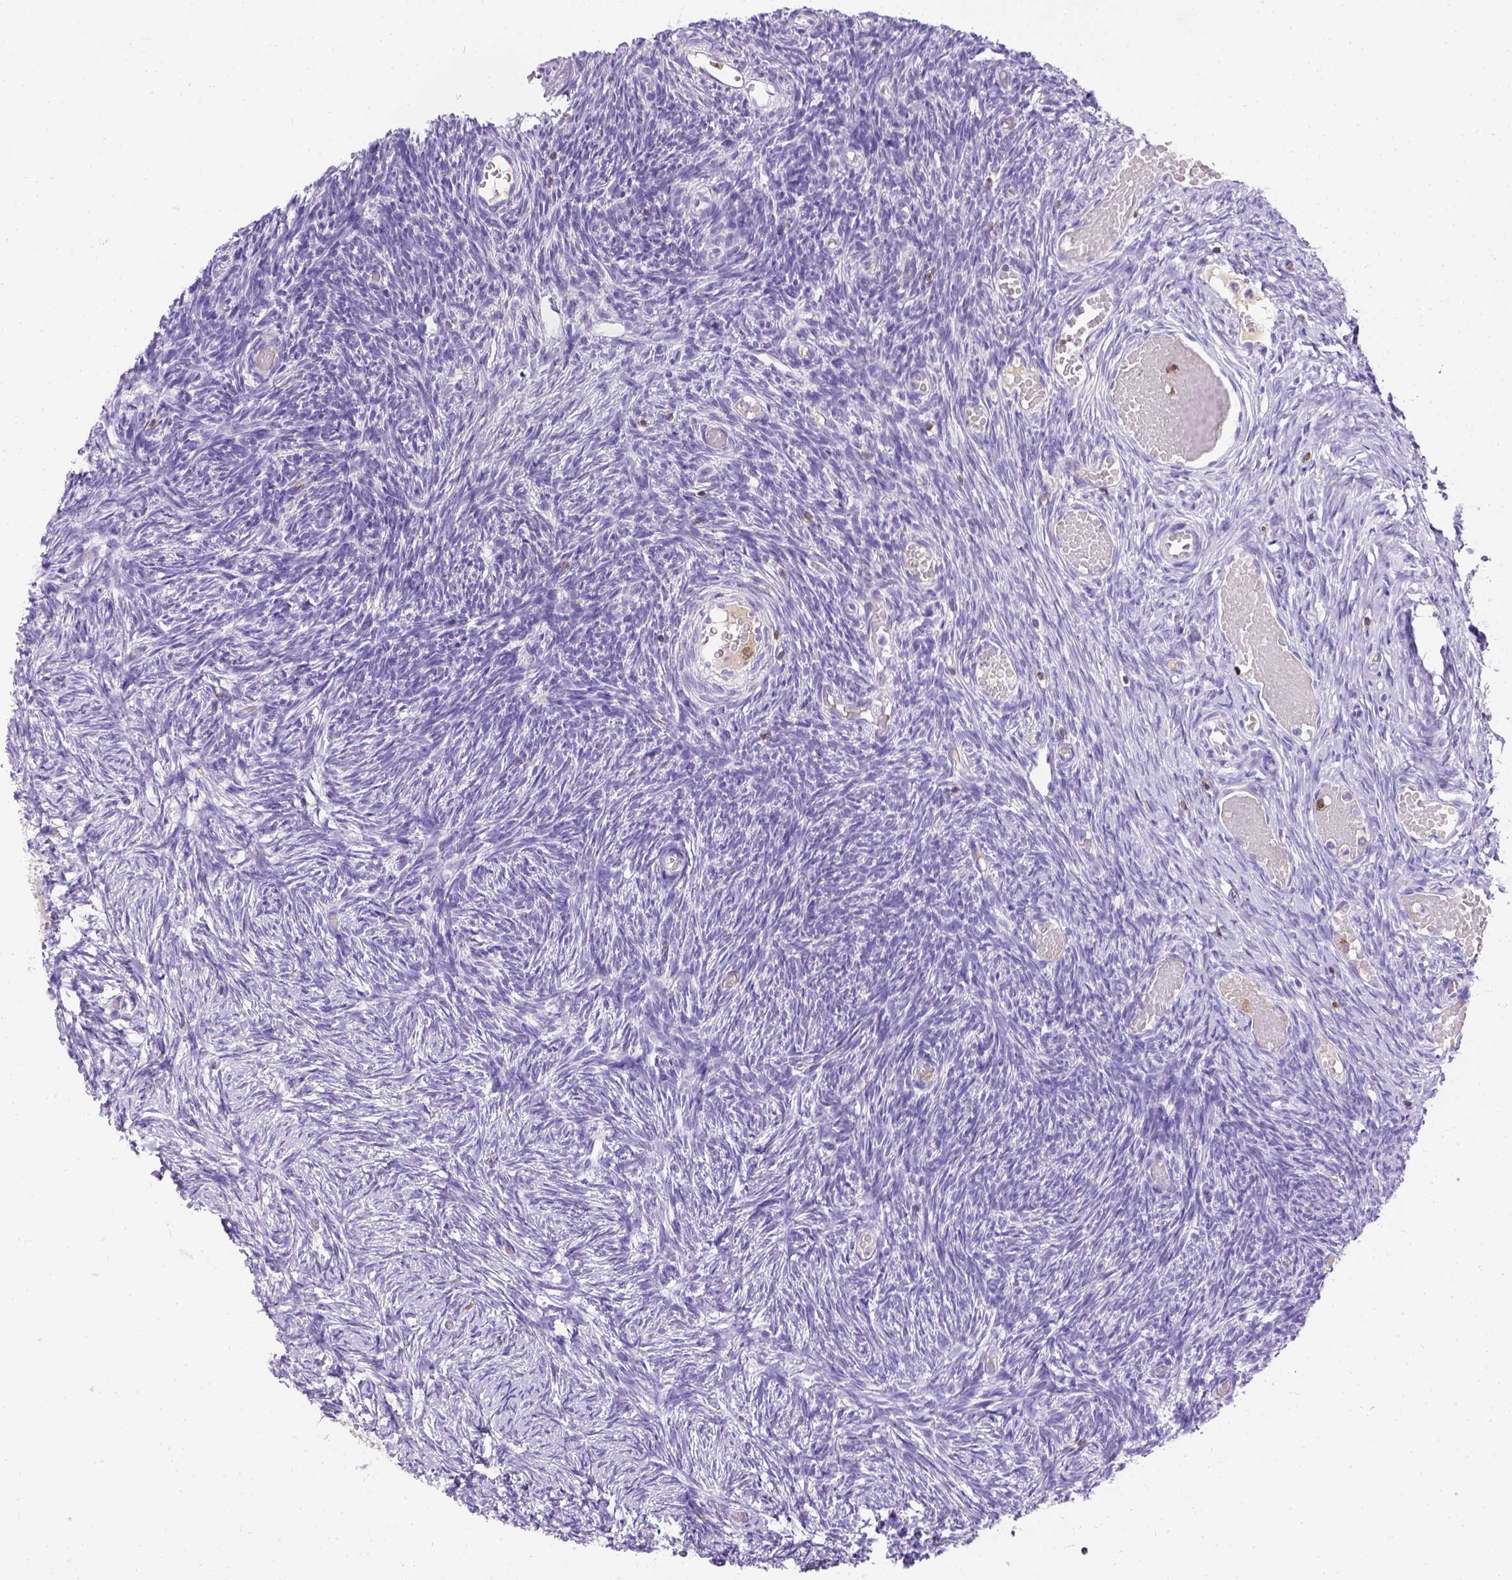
{"staining": {"intensity": "negative", "quantity": "none", "location": "none"}, "tissue": "ovary", "cell_type": "Follicle cells", "image_type": "normal", "snomed": [{"axis": "morphology", "description": "Normal tissue, NOS"}, {"axis": "topography", "description": "Ovary"}], "caption": "High power microscopy photomicrograph of an immunohistochemistry image of unremarkable ovary, revealing no significant staining in follicle cells. (DAB (3,3'-diaminobenzidine) immunohistochemistry (IHC), high magnification).", "gene": "CD3E", "patient": {"sex": "female", "age": 39}}